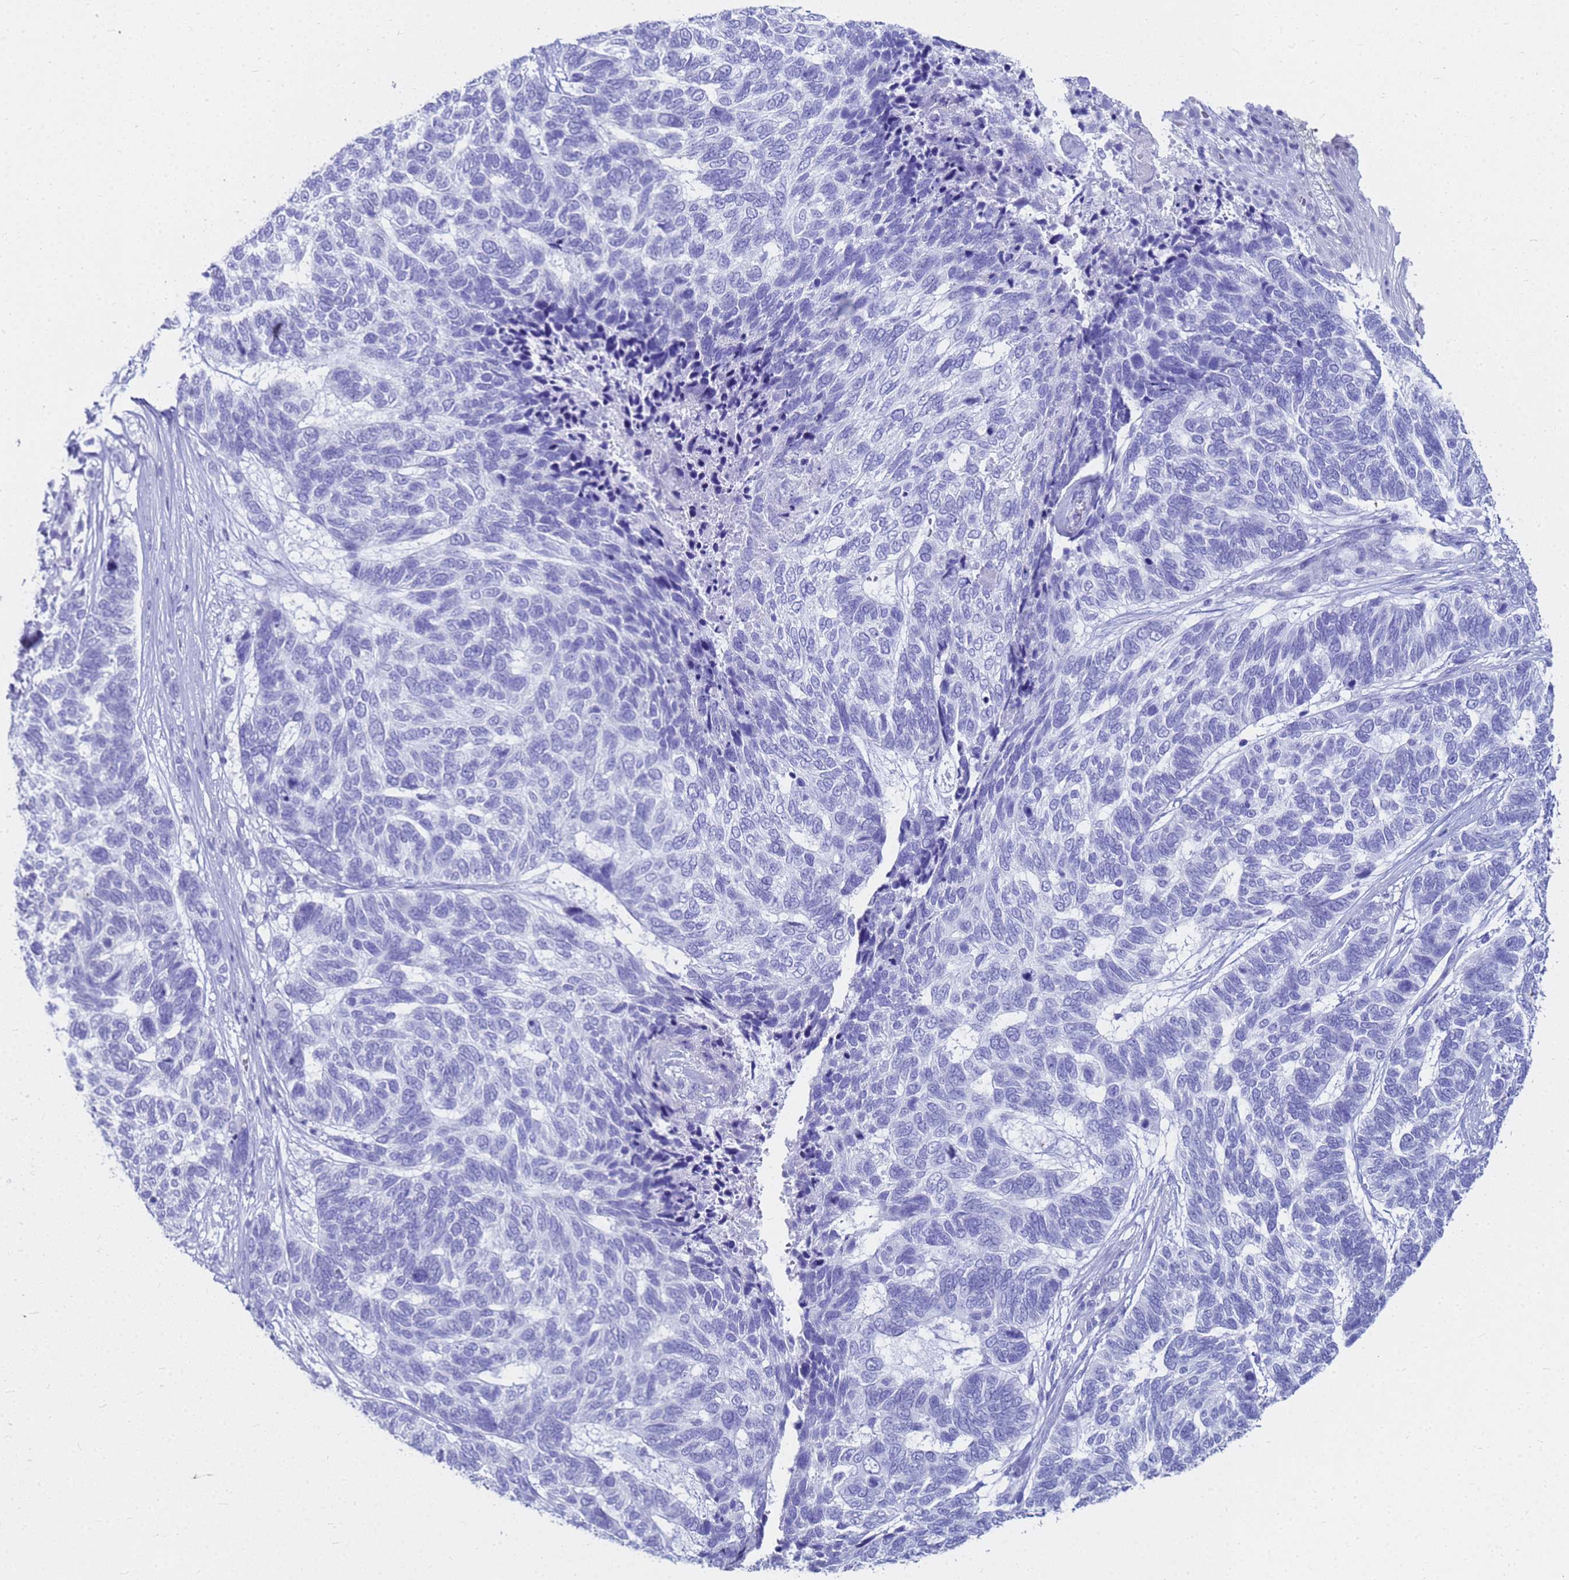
{"staining": {"intensity": "negative", "quantity": "none", "location": "none"}, "tissue": "skin cancer", "cell_type": "Tumor cells", "image_type": "cancer", "snomed": [{"axis": "morphology", "description": "Basal cell carcinoma"}, {"axis": "topography", "description": "Skin"}], "caption": "This is a micrograph of immunohistochemistry staining of skin cancer, which shows no expression in tumor cells.", "gene": "CKB", "patient": {"sex": "female", "age": 65}}